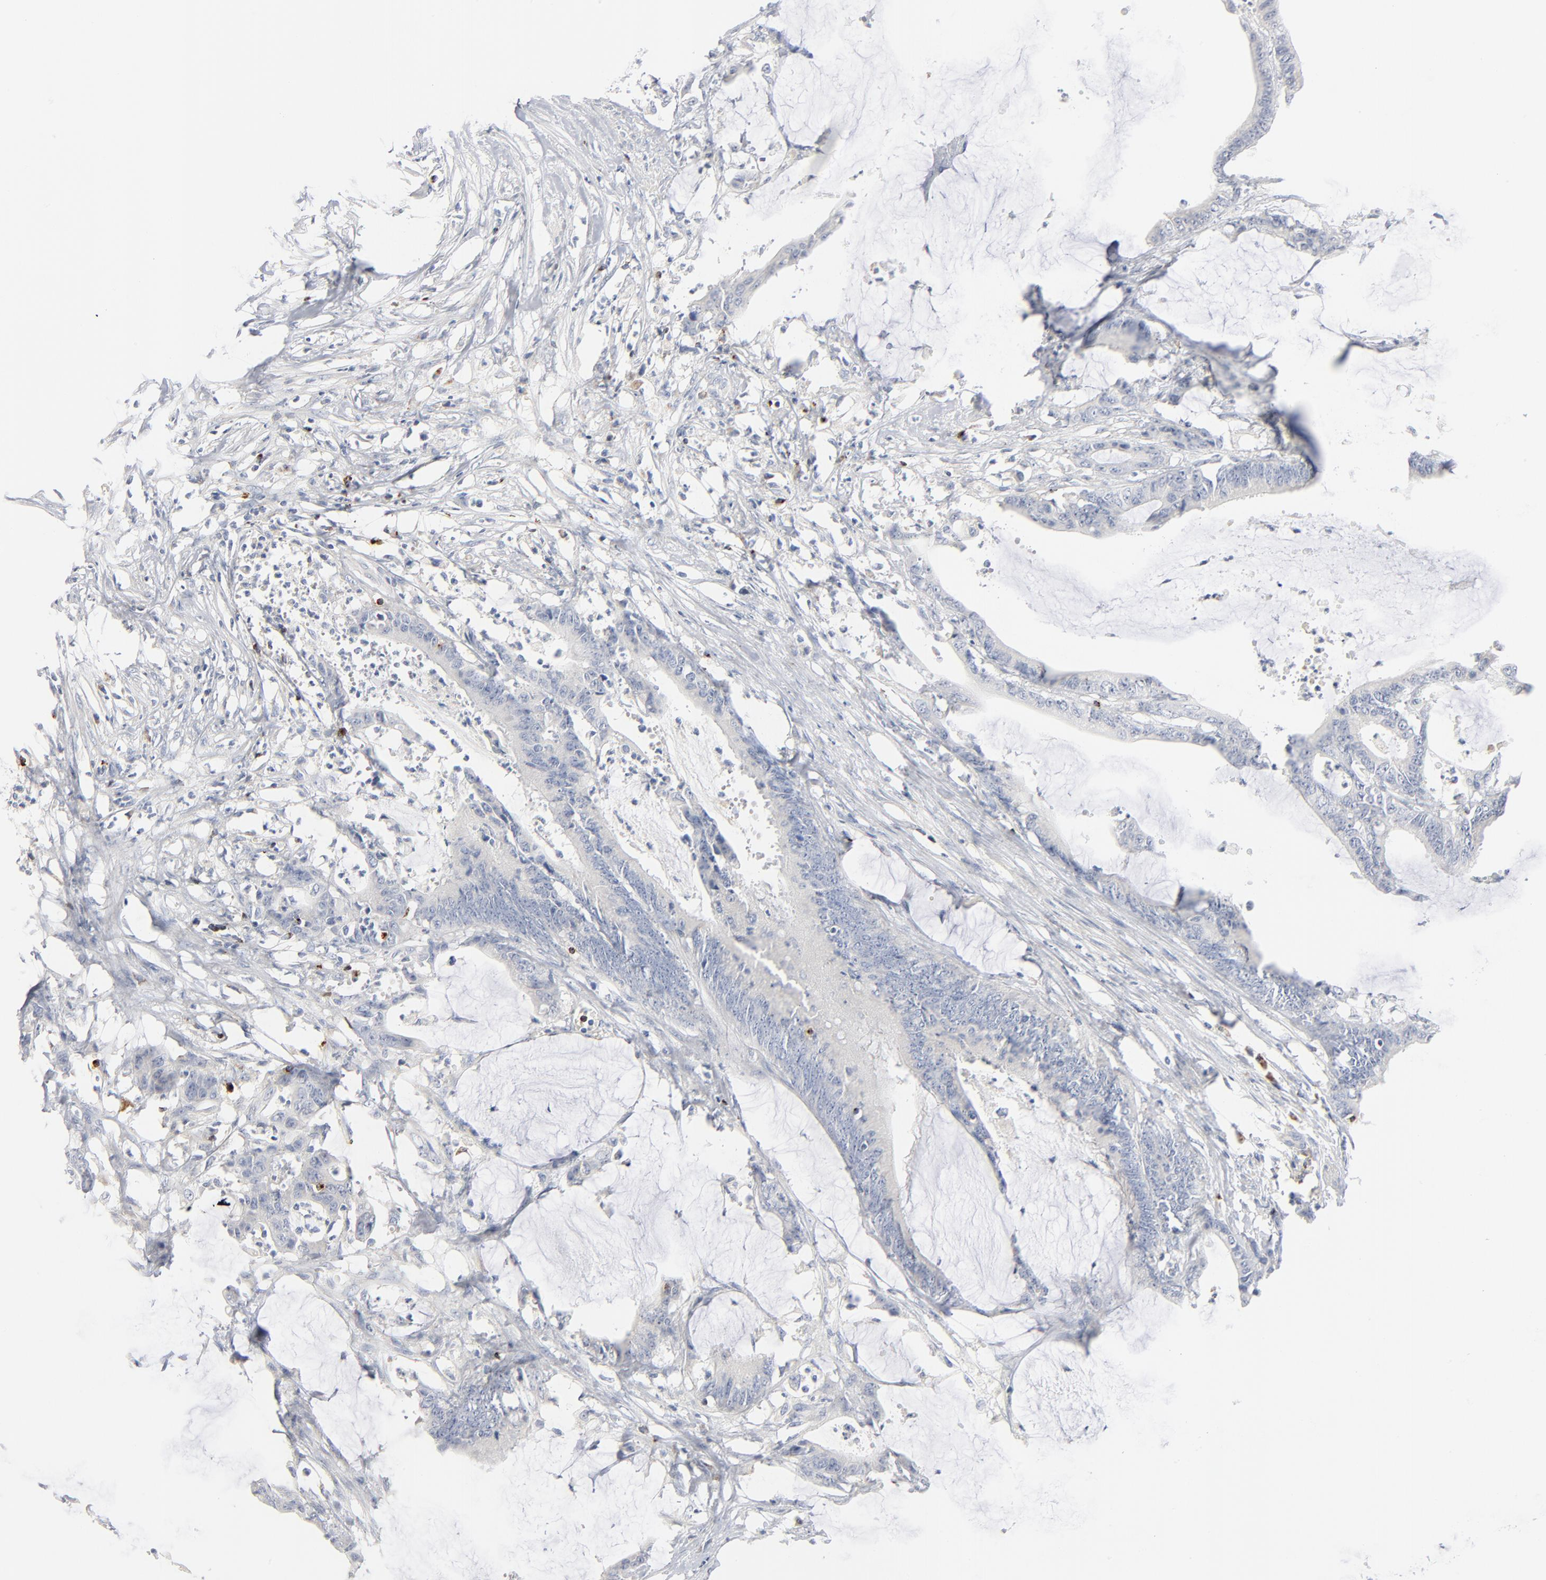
{"staining": {"intensity": "negative", "quantity": "none", "location": "none"}, "tissue": "colorectal cancer", "cell_type": "Tumor cells", "image_type": "cancer", "snomed": [{"axis": "morphology", "description": "Adenocarcinoma, NOS"}, {"axis": "topography", "description": "Rectum"}], "caption": "IHC of colorectal adenocarcinoma shows no staining in tumor cells.", "gene": "GZMB", "patient": {"sex": "female", "age": 66}}